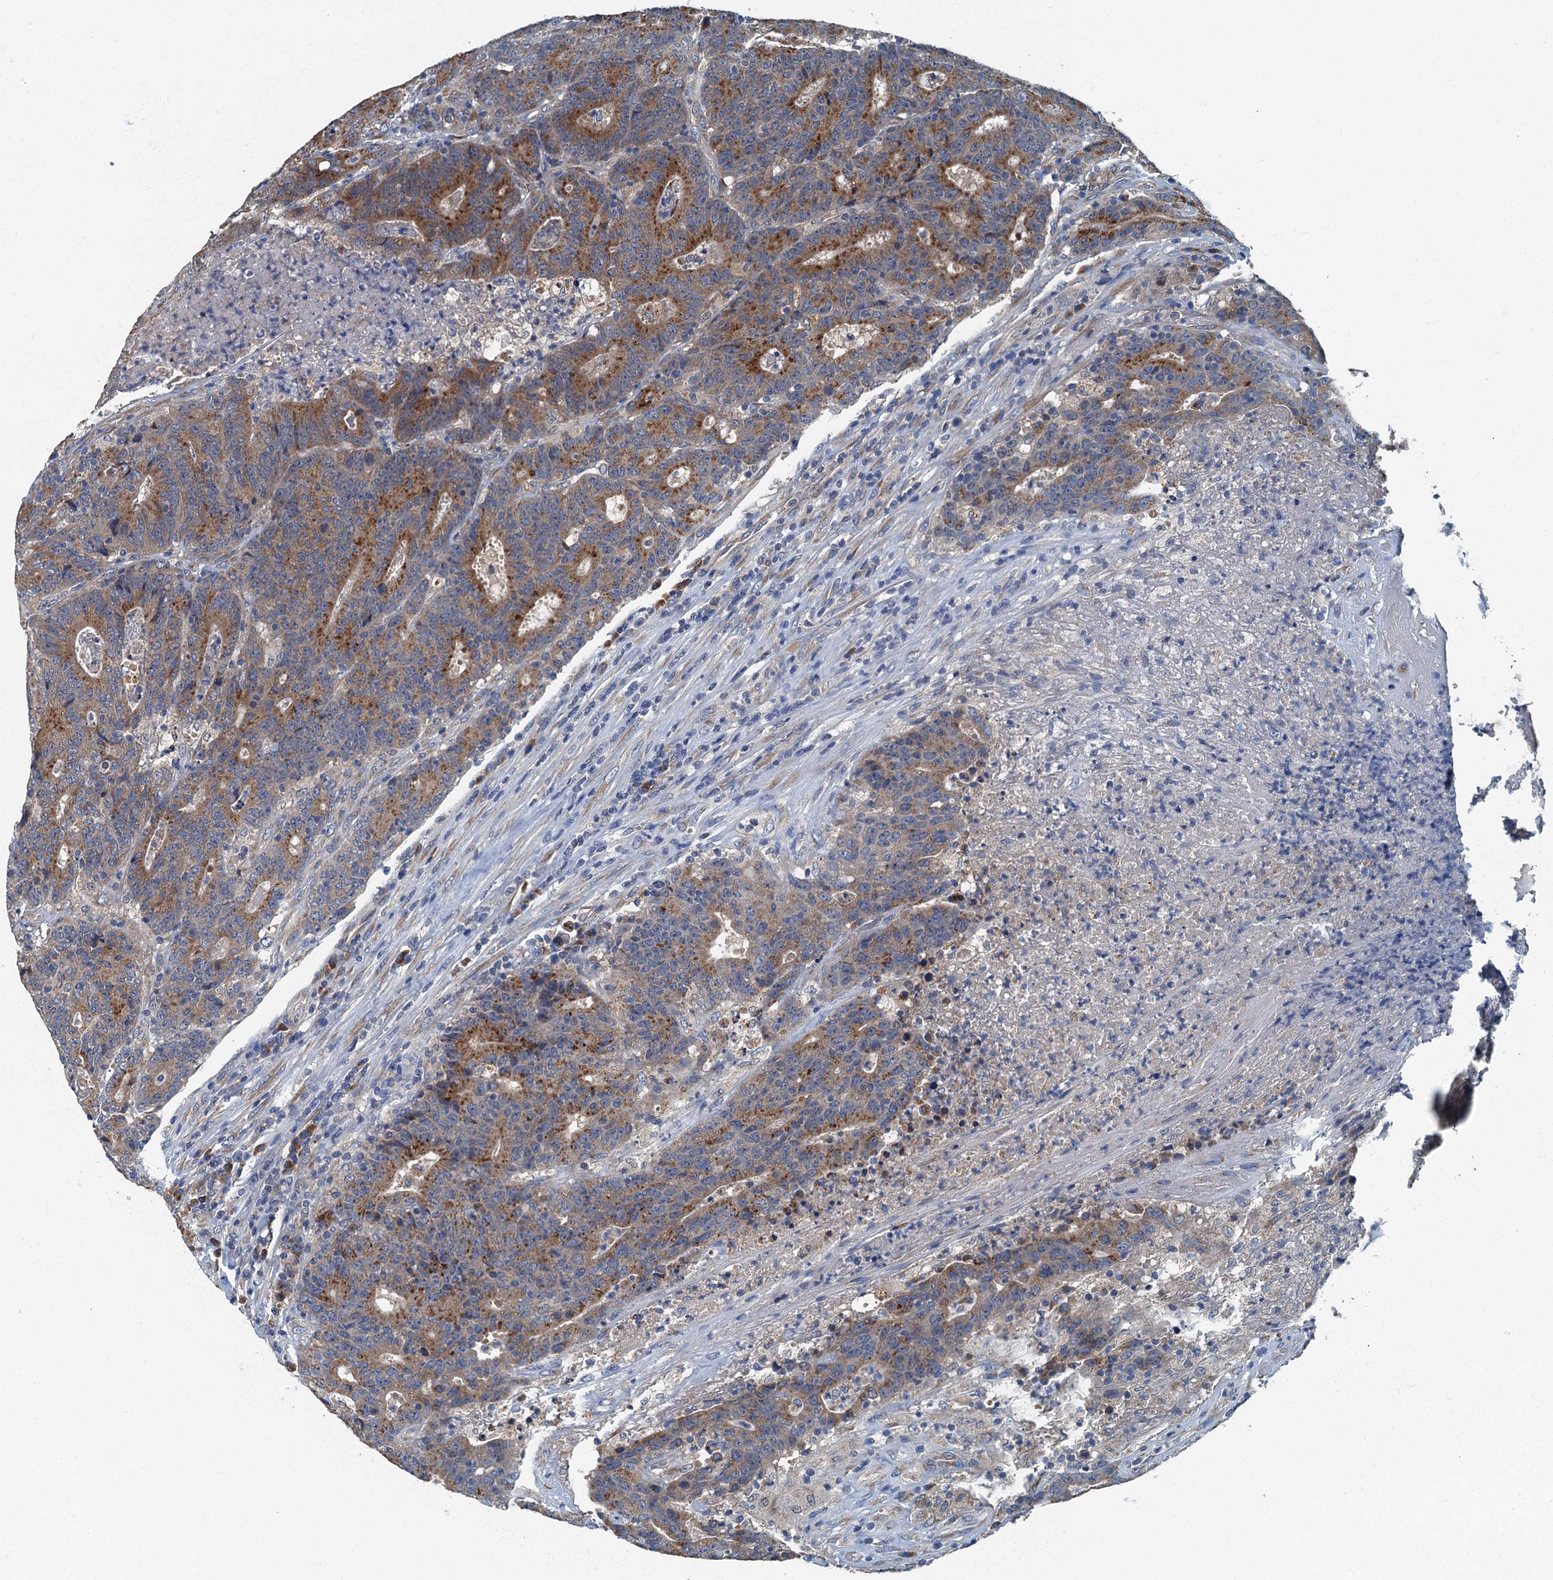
{"staining": {"intensity": "moderate", "quantity": ">75%", "location": "cytoplasmic/membranous"}, "tissue": "colorectal cancer", "cell_type": "Tumor cells", "image_type": "cancer", "snomed": [{"axis": "morphology", "description": "Adenocarcinoma, NOS"}, {"axis": "topography", "description": "Colon"}], "caption": "This is an image of immunohistochemistry staining of adenocarcinoma (colorectal), which shows moderate expression in the cytoplasmic/membranous of tumor cells.", "gene": "DDX49", "patient": {"sex": "female", "age": 75}}